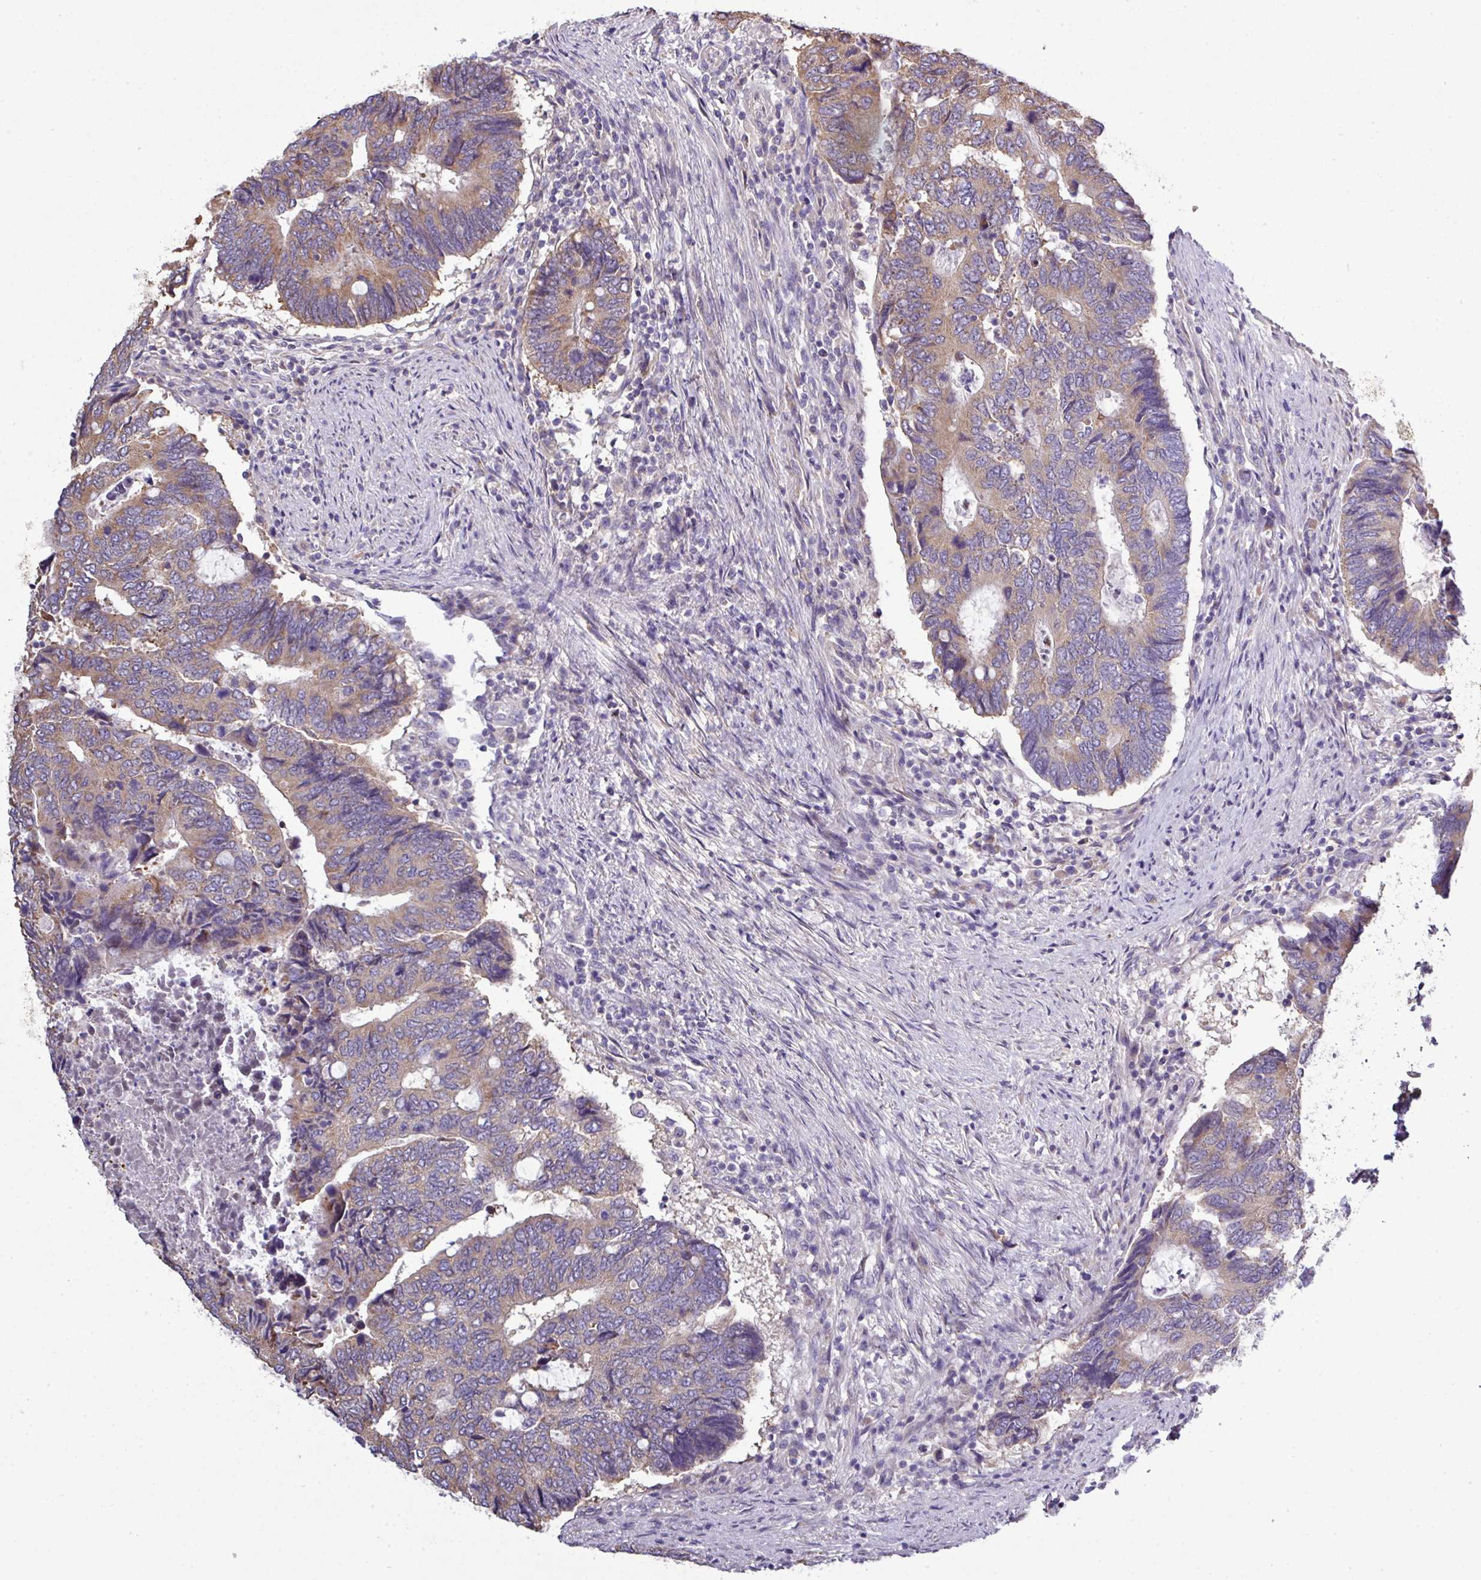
{"staining": {"intensity": "moderate", "quantity": "25%-75%", "location": "cytoplasmic/membranous"}, "tissue": "colorectal cancer", "cell_type": "Tumor cells", "image_type": "cancer", "snomed": [{"axis": "morphology", "description": "Adenocarcinoma, NOS"}, {"axis": "topography", "description": "Colon"}], "caption": "Tumor cells exhibit medium levels of moderate cytoplasmic/membranous positivity in approximately 25%-75% of cells in adenocarcinoma (colorectal).", "gene": "AGAP5", "patient": {"sex": "male", "age": 87}}